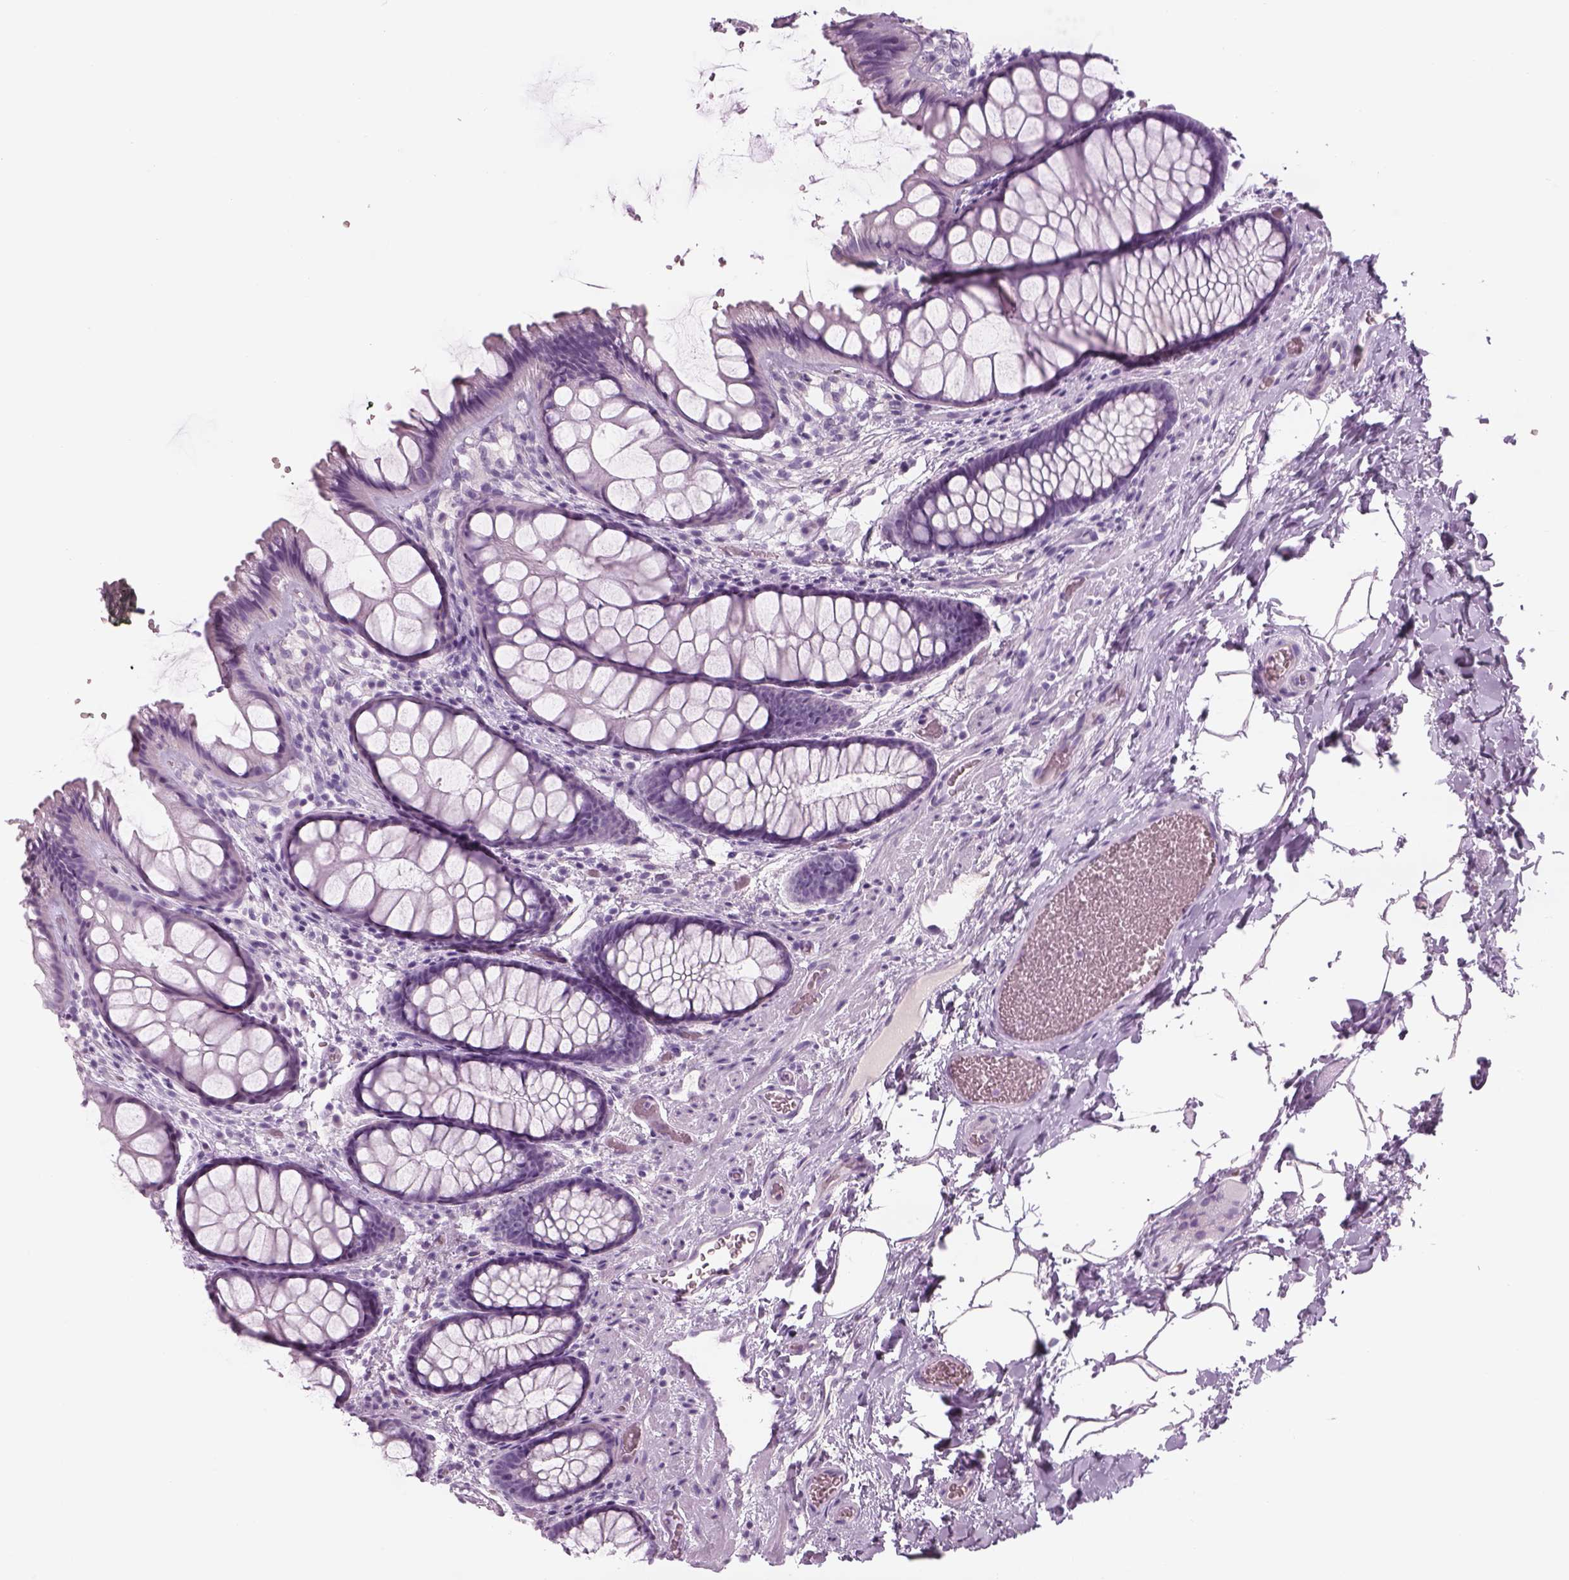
{"staining": {"intensity": "negative", "quantity": "none", "location": "none"}, "tissue": "rectum", "cell_type": "Glandular cells", "image_type": "normal", "snomed": [{"axis": "morphology", "description": "Normal tissue, NOS"}, {"axis": "topography", "description": "Rectum"}], "caption": "DAB (3,3'-diaminobenzidine) immunohistochemical staining of benign rectum reveals no significant staining in glandular cells.", "gene": "GAS2L2", "patient": {"sex": "female", "age": 62}}